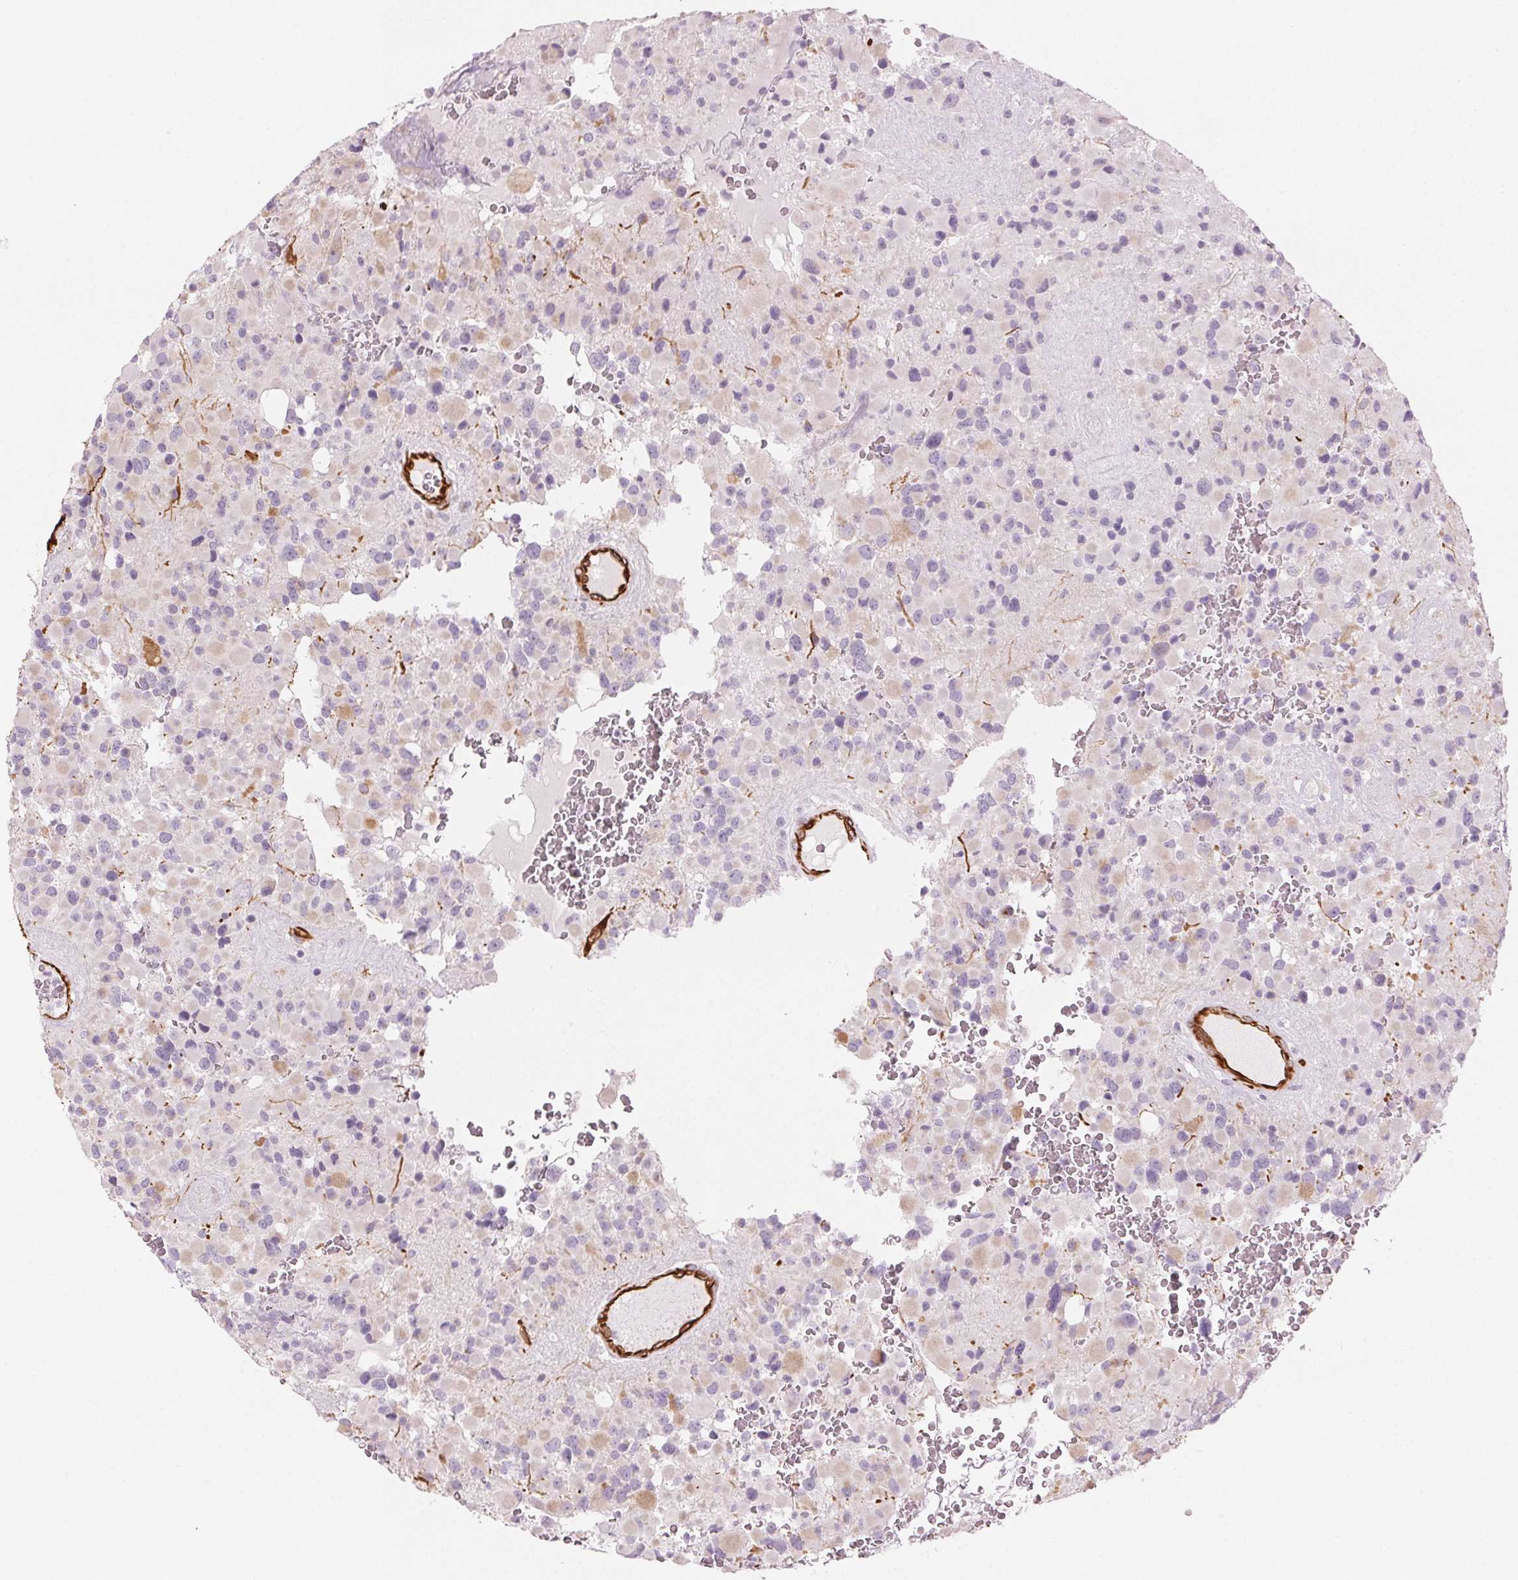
{"staining": {"intensity": "negative", "quantity": "none", "location": "none"}, "tissue": "glioma", "cell_type": "Tumor cells", "image_type": "cancer", "snomed": [{"axis": "morphology", "description": "Glioma, malignant, High grade"}, {"axis": "topography", "description": "Brain"}], "caption": "Tumor cells show no significant staining in glioma. (DAB immunohistochemistry (IHC) with hematoxylin counter stain).", "gene": "CLPS", "patient": {"sex": "female", "age": 40}}